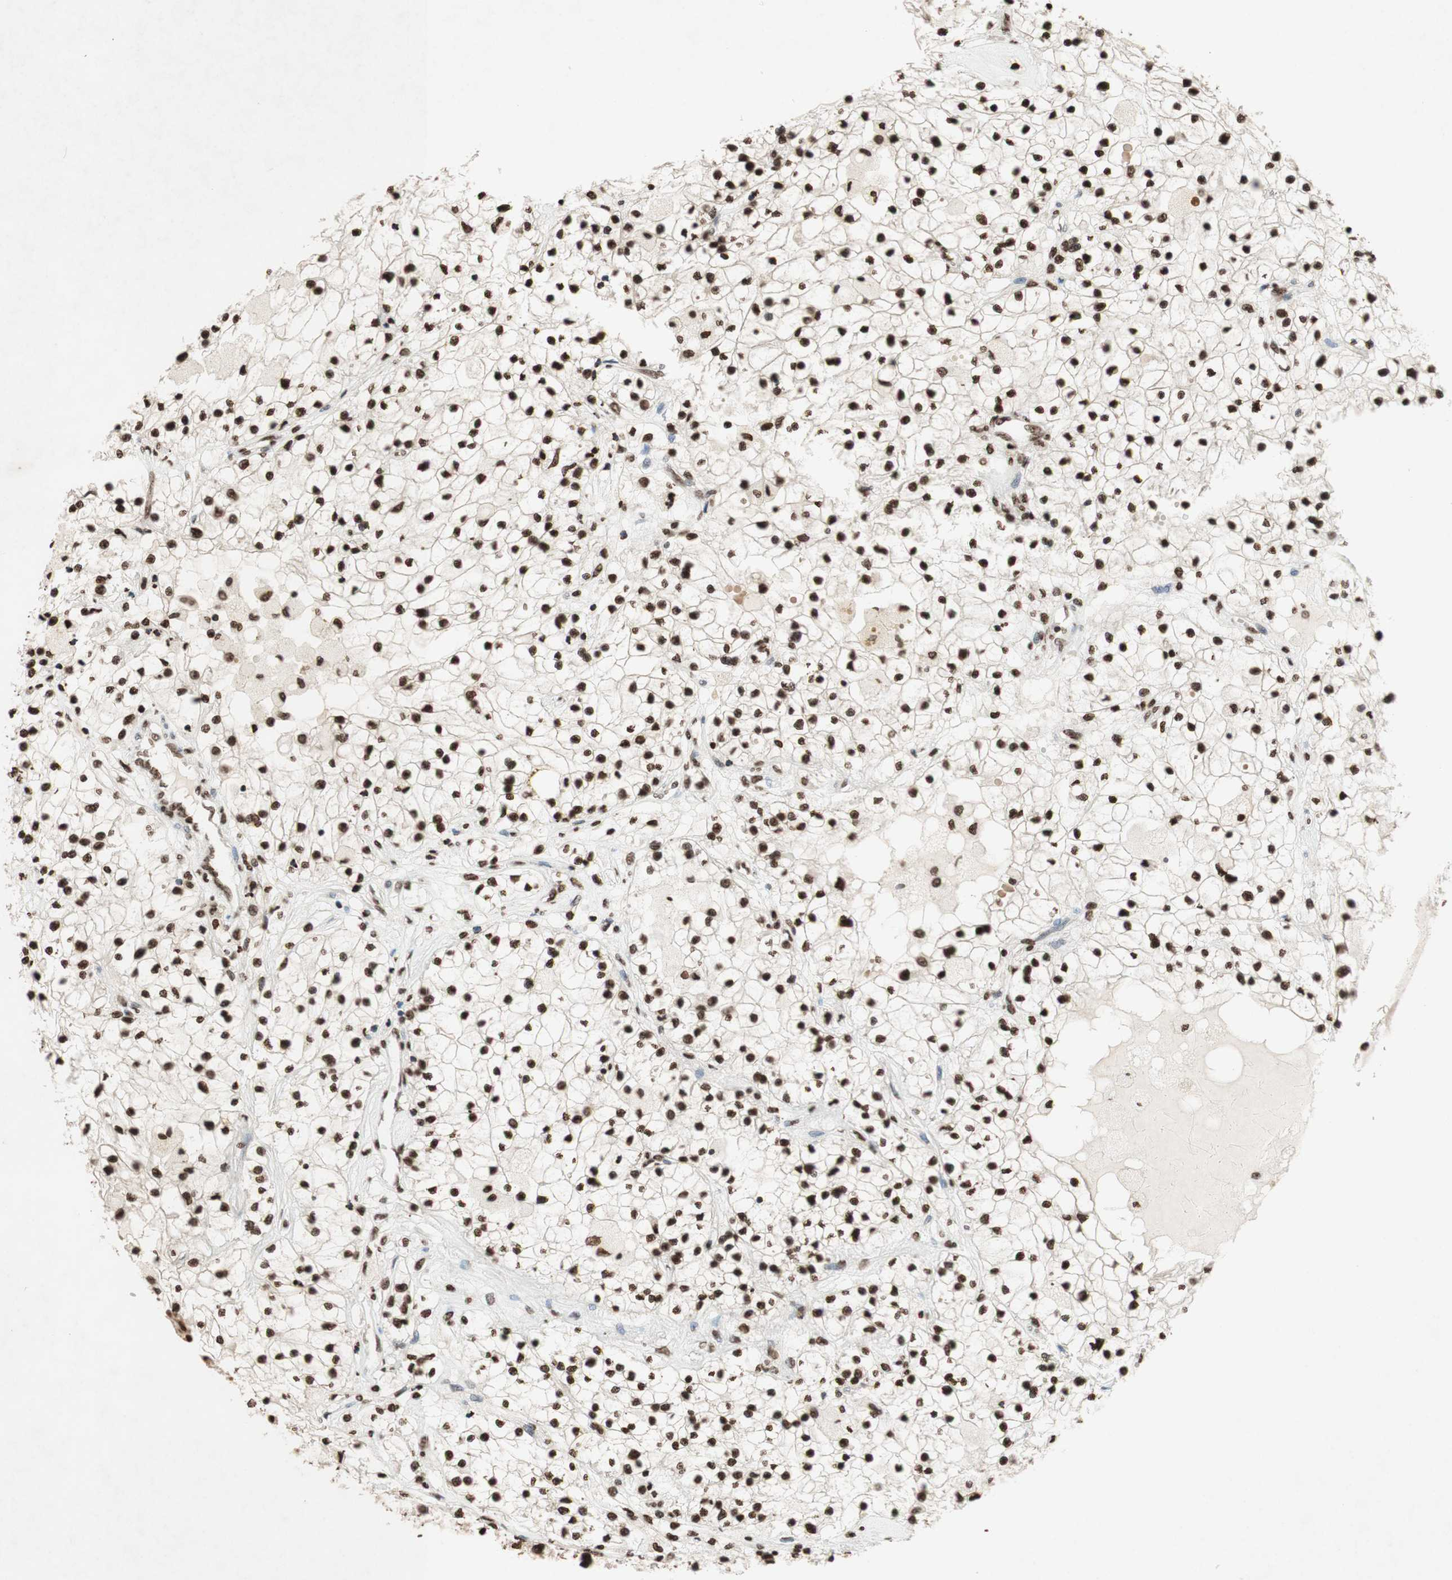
{"staining": {"intensity": "strong", "quantity": ">75%", "location": "nuclear"}, "tissue": "renal cancer", "cell_type": "Tumor cells", "image_type": "cancer", "snomed": [{"axis": "morphology", "description": "Adenocarcinoma, NOS"}, {"axis": "topography", "description": "Kidney"}], "caption": "This micrograph demonstrates renal cancer stained with immunohistochemistry to label a protein in brown. The nuclear of tumor cells show strong positivity for the protein. Nuclei are counter-stained blue.", "gene": "NCOA3", "patient": {"sex": "male", "age": 68}}